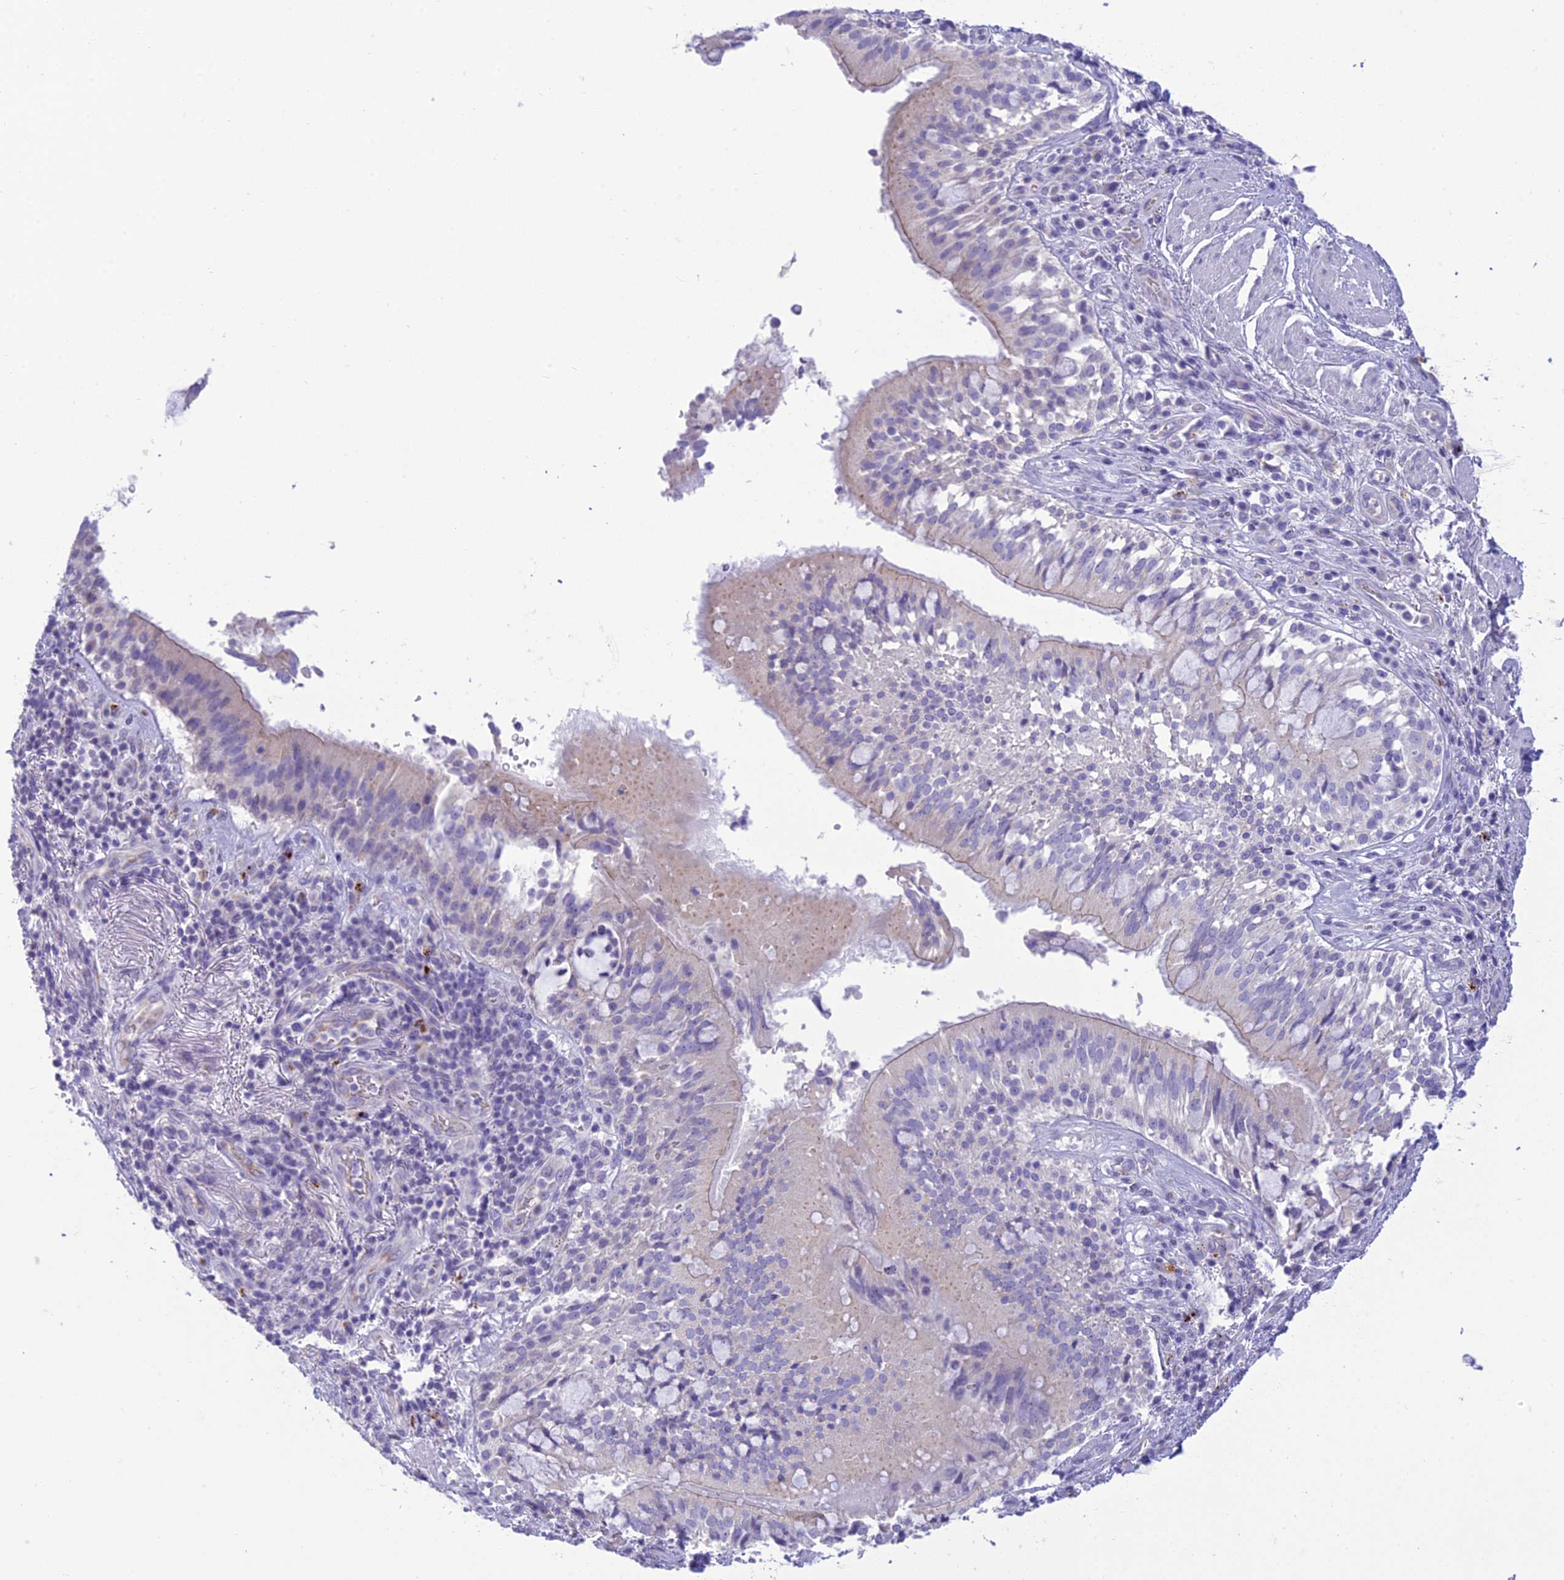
{"staining": {"intensity": "negative", "quantity": "none", "location": "none"}, "tissue": "adipose tissue", "cell_type": "Adipocytes", "image_type": "normal", "snomed": [{"axis": "morphology", "description": "Normal tissue, NOS"}, {"axis": "morphology", "description": "Squamous cell carcinoma, NOS"}, {"axis": "topography", "description": "Bronchus"}, {"axis": "topography", "description": "Lung"}], "caption": "The immunohistochemistry (IHC) image has no significant expression in adipocytes of adipose tissue.", "gene": "DHDH", "patient": {"sex": "male", "age": 64}}